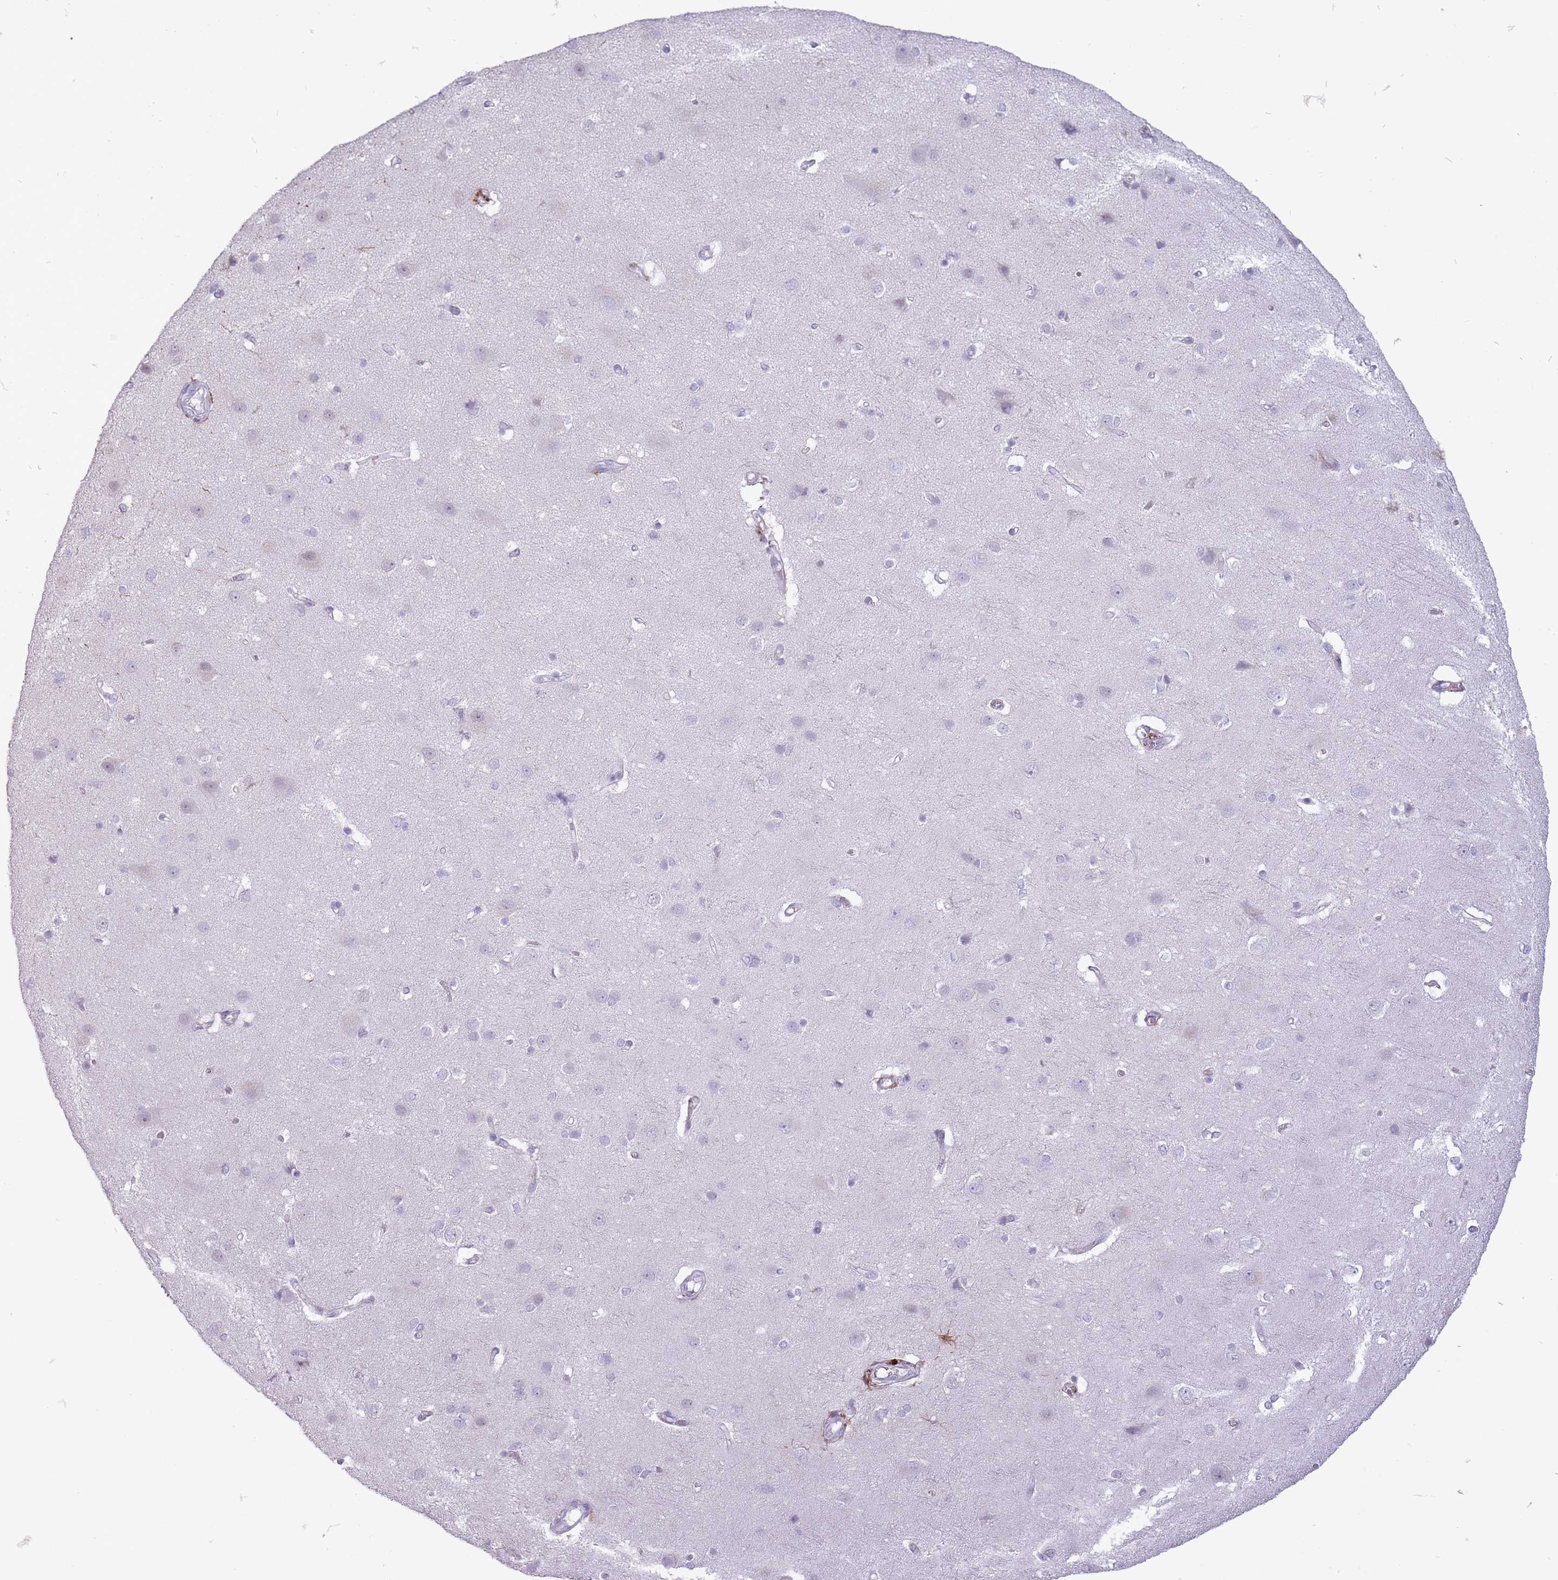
{"staining": {"intensity": "negative", "quantity": "none", "location": "none"}, "tissue": "cerebral cortex", "cell_type": "Endothelial cells", "image_type": "normal", "snomed": [{"axis": "morphology", "description": "Normal tissue, NOS"}, {"axis": "topography", "description": "Cerebral cortex"}], "caption": "The immunohistochemistry (IHC) histopathology image has no significant positivity in endothelial cells of cerebral cortex.", "gene": "FAM43B", "patient": {"sex": "male", "age": 37}}